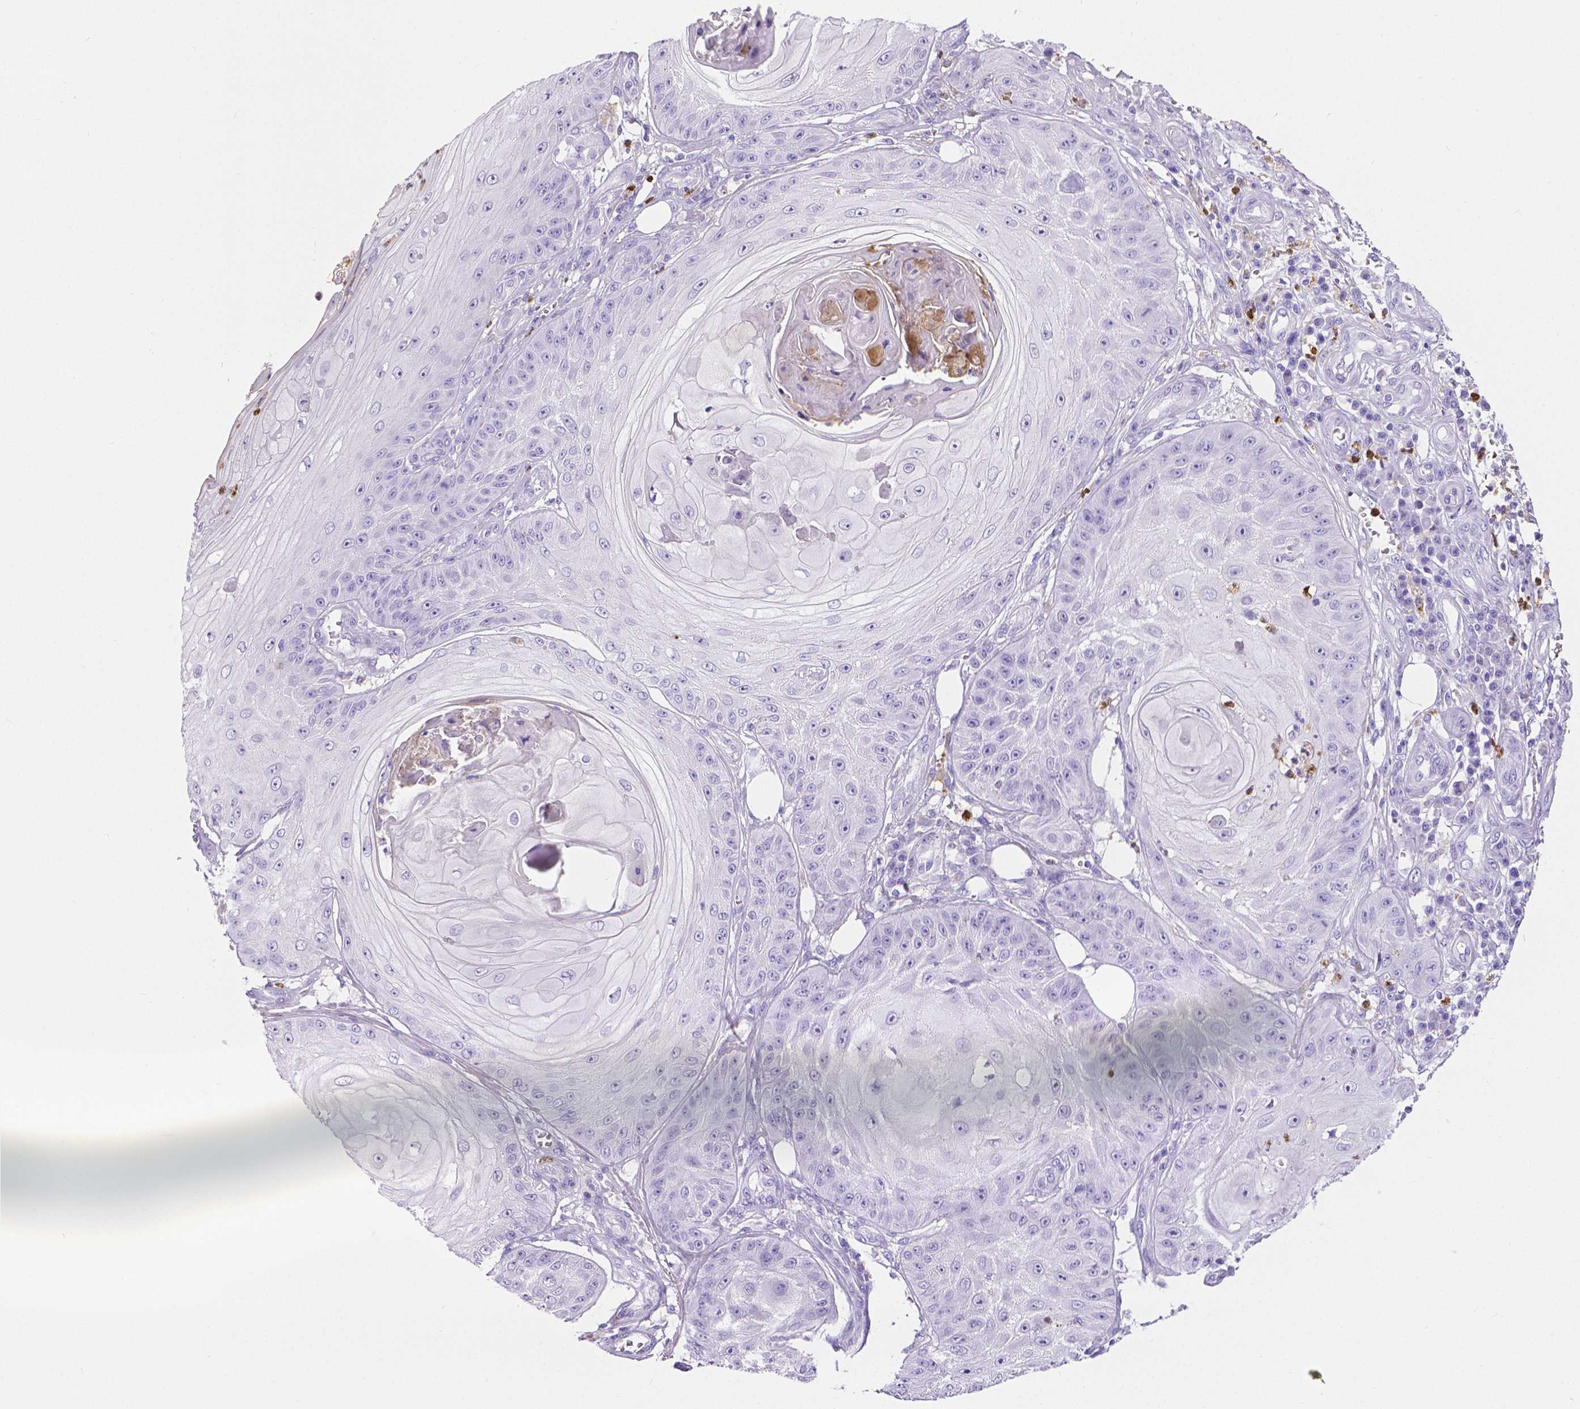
{"staining": {"intensity": "negative", "quantity": "none", "location": "none"}, "tissue": "skin cancer", "cell_type": "Tumor cells", "image_type": "cancer", "snomed": [{"axis": "morphology", "description": "Squamous cell carcinoma, NOS"}, {"axis": "topography", "description": "Skin"}], "caption": "An immunohistochemistry (IHC) micrograph of skin cancer is shown. There is no staining in tumor cells of skin cancer.", "gene": "MMP9", "patient": {"sex": "male", "age": 70}}